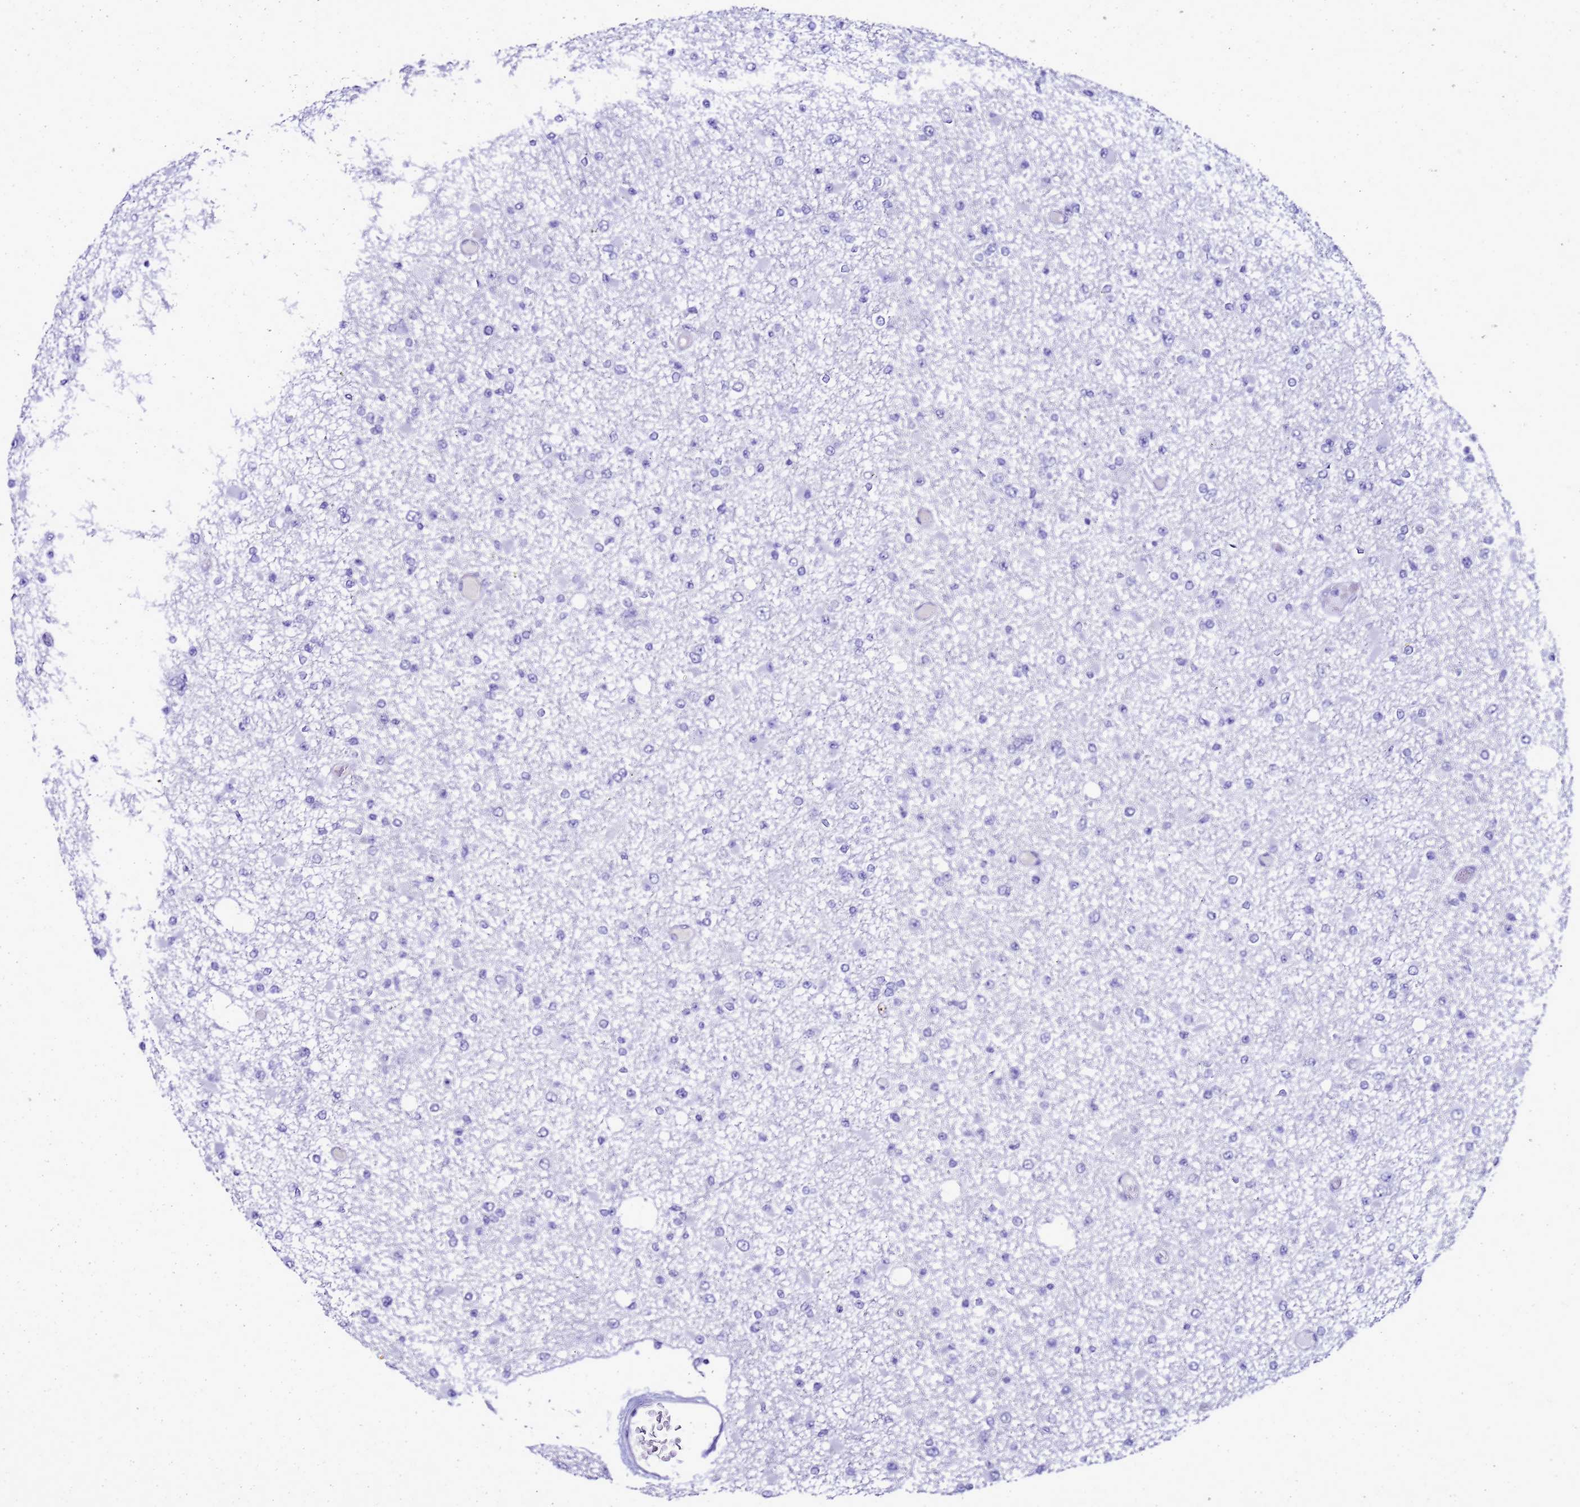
{"staining": {"intensity": "negative", "quantity": "none", "location": "none"}, "tissue": "glioma", "cell_type": "Tumor cells", "image_type": "cancer", "snomed": [{"axis": "morphology", "description": "Glioma, malignant, Low grade"}, {"axis": "topography", "description": "Brain"}], "caption": "An immunohistochemistry (IHC) image of glioma is shown. There is no staining in tumor cells of glioma.", "gene": "BEST2", "patient": {"sex": "female", "age": 22}}